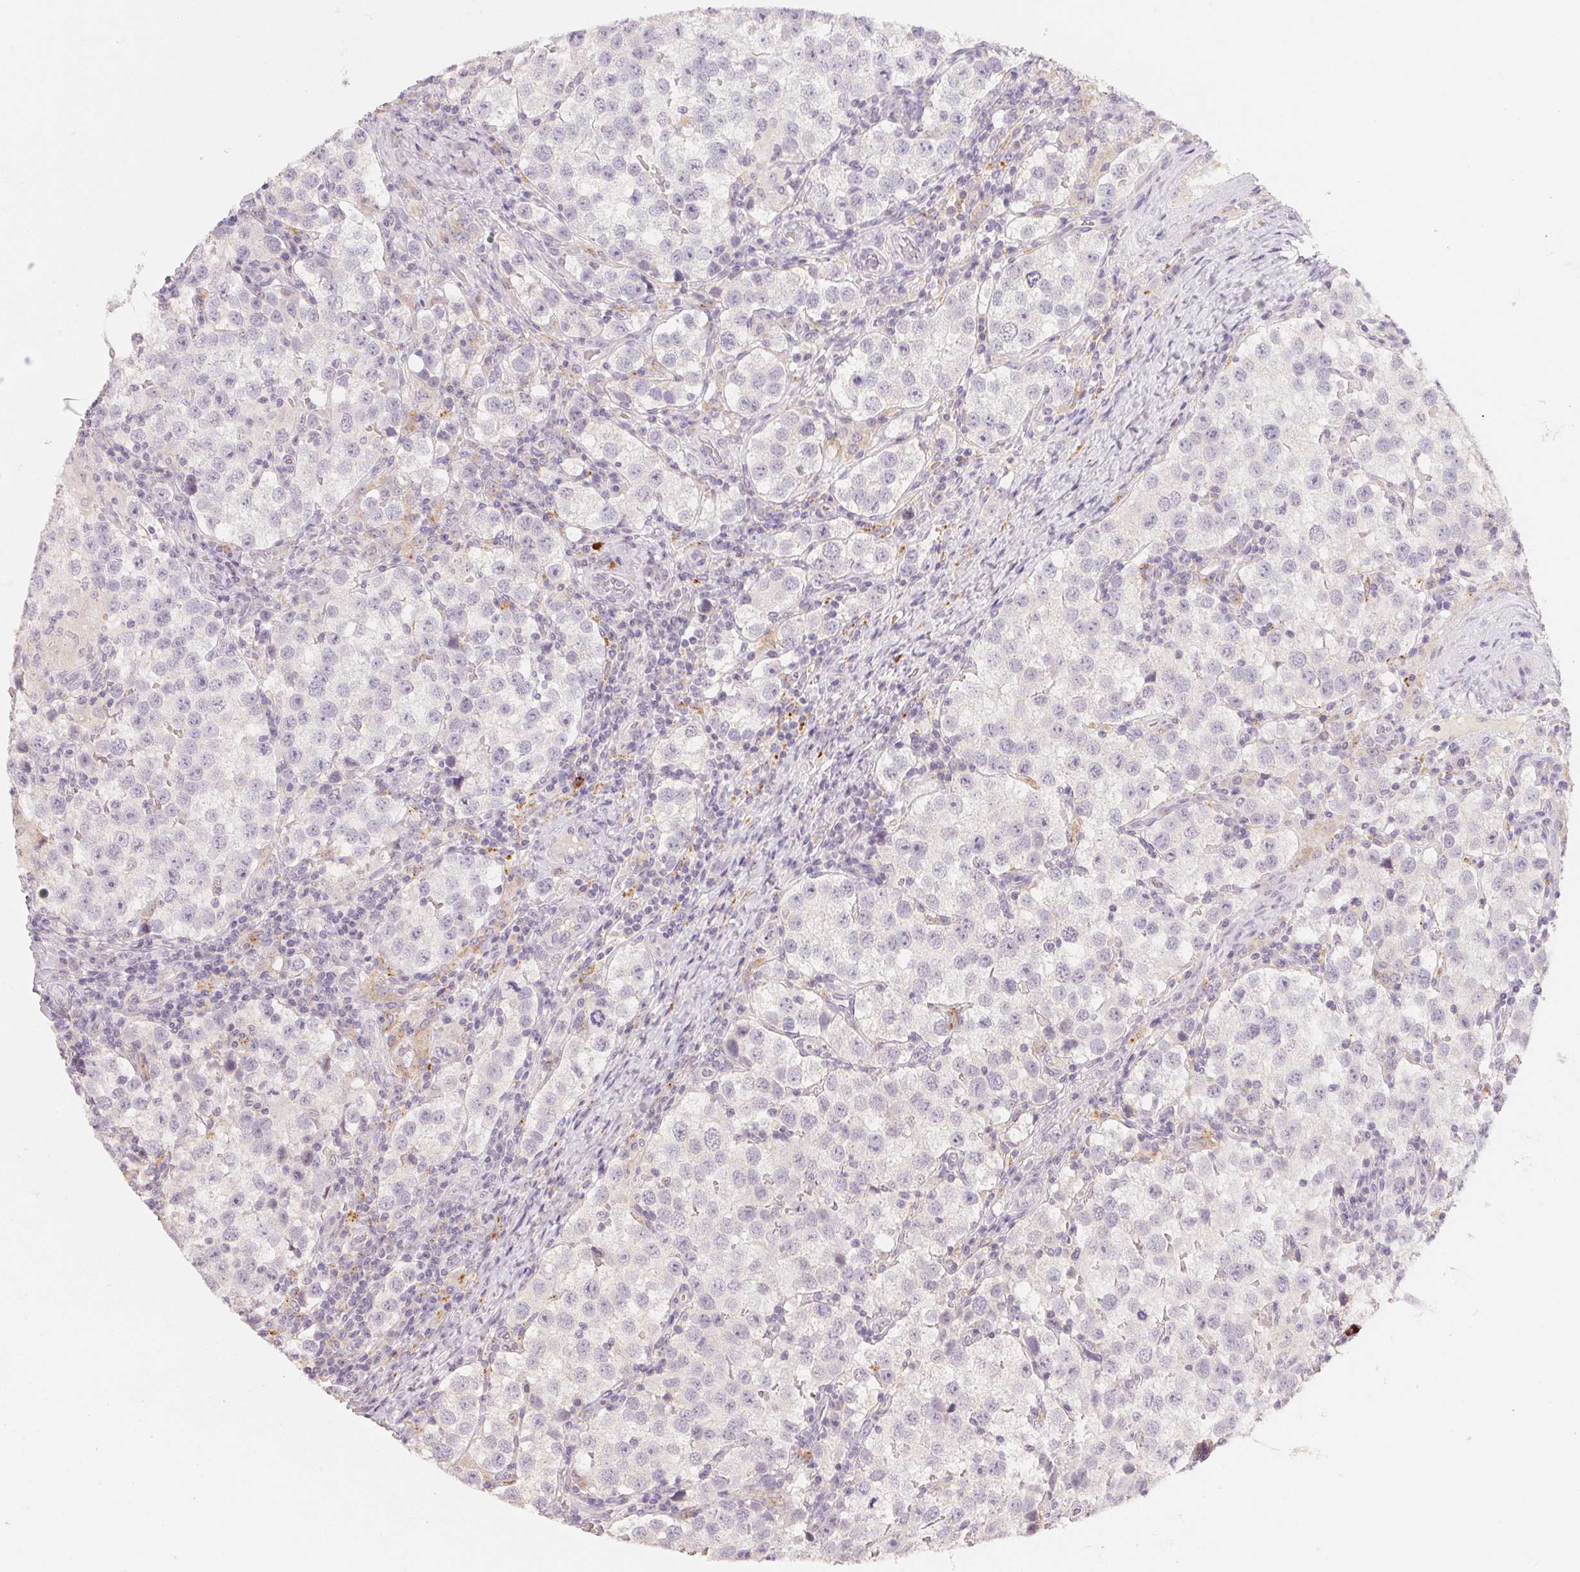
{"staining": {"intensity": "negative", "quantity": "none", "location": "none"}, "tissue": "testis cancer", "cell_type": "Tumor cells", "image_type": "cancer", "snomed": [{"axis": "morphology", "description": "Seminoma, NOS"}, {"axis": "topography", "description": "Testis"}], "caption": "This is an immunohistochemistry (IHC) photomicrograph of human seminoma (testis). There is no expression in tumor cells.", "gene": "TREH", "patient": {"sex": "male", "age": 37}}